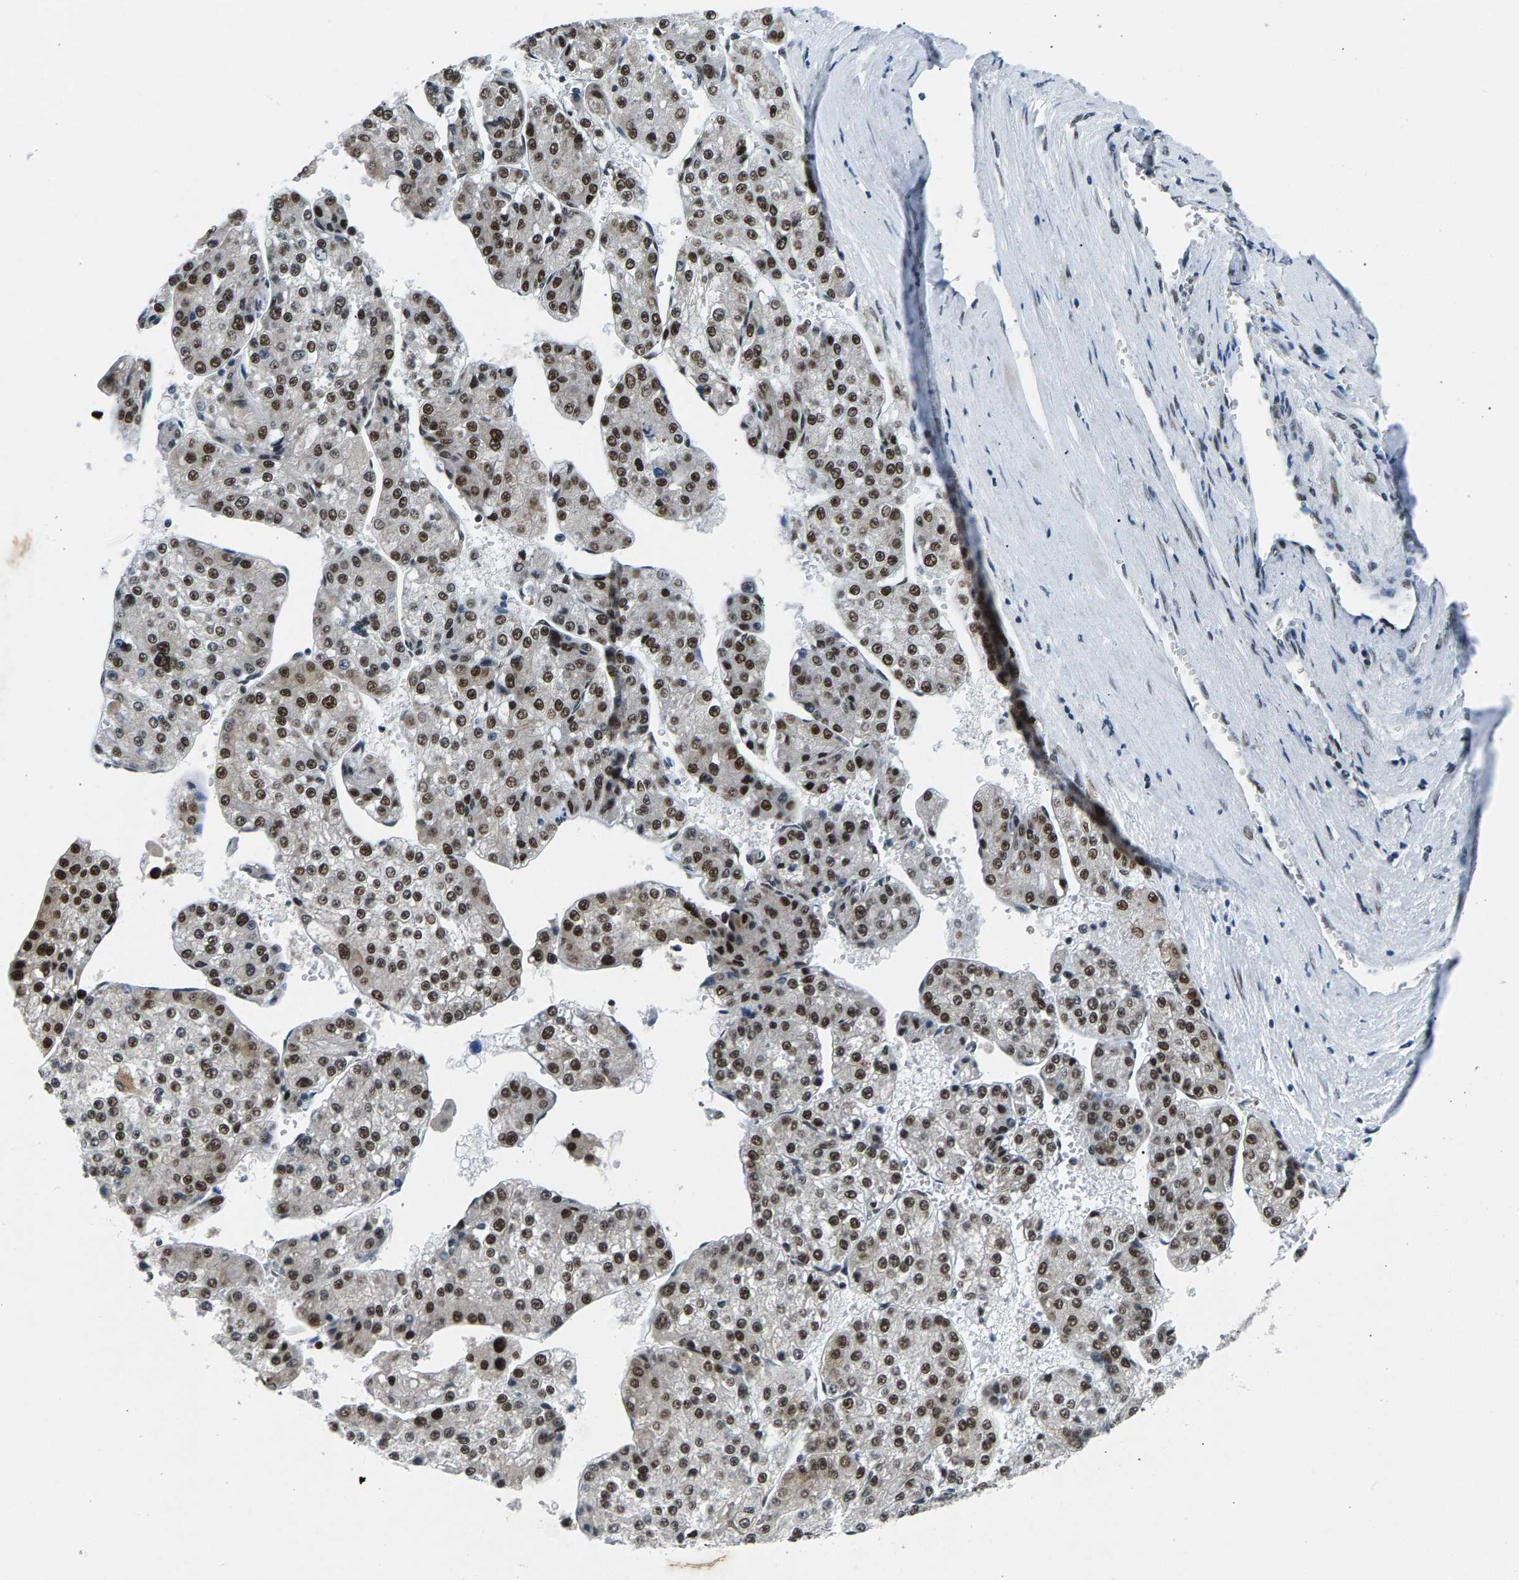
{"staining": {"intensity": "moderate", "quantity": ">75%", "location": "nuclear"}, "tissue": "liver cancer", "cell_type": "Tumor cells", "image_type": "cancer", "snomed": [{"axis": "morphology", "description": "Carcinoma, Hepatocellular, NOS"}, {"axis": "topography", "description": "Liver"}], "caption": "Liver cancer (hepatocellular carcinoma) stained with a protein marker displays moderate staining in tumor cells.", "gene": "ATF2", "patient": {"sex": "female", "age": 73}}